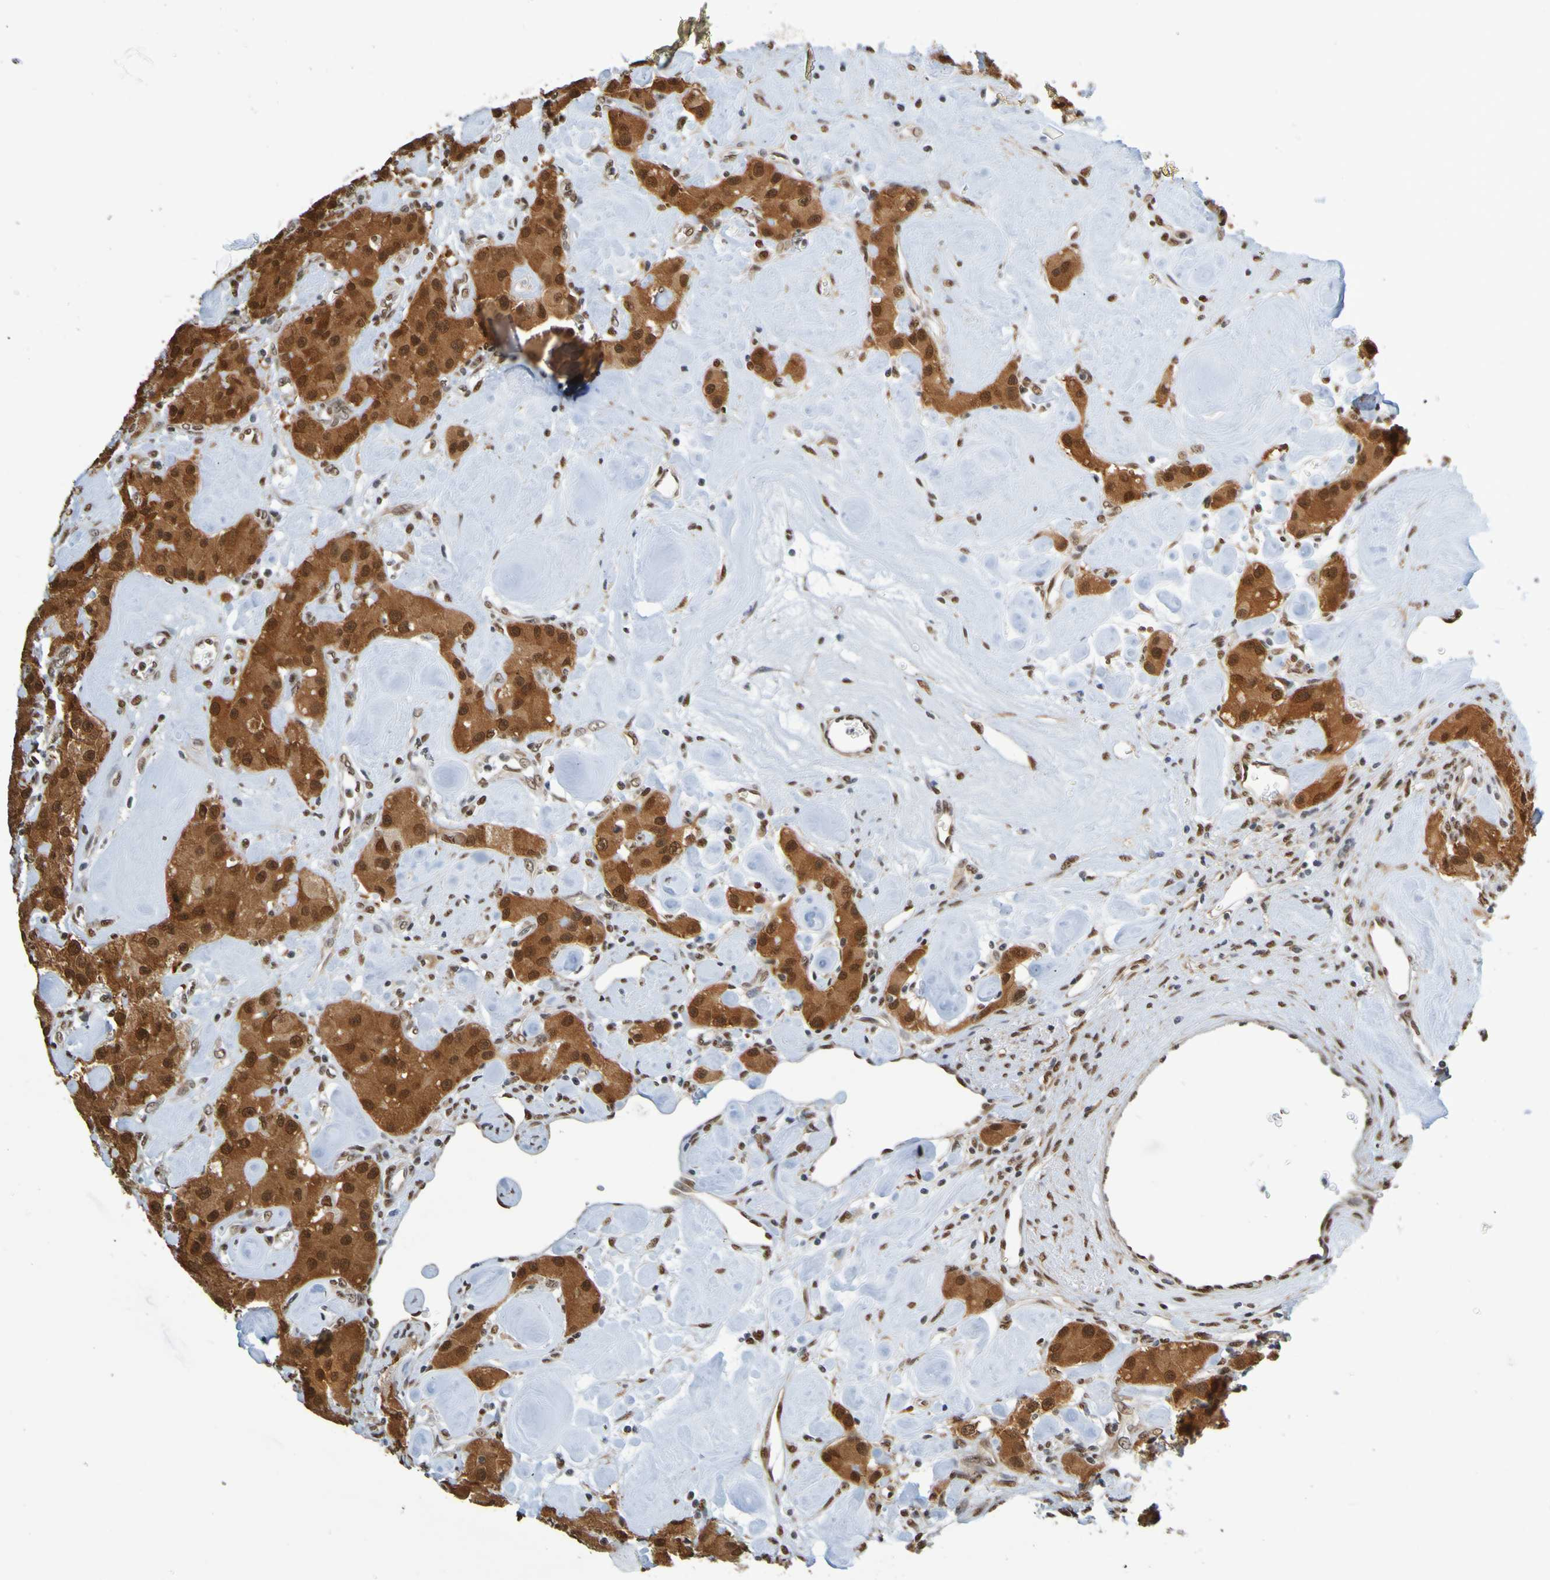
{"staining": {"intensity": "strong", "quantity": ">75%", "location": "nuclear"}, "tissue": "carcinoid", "cell_type": "Tumor cells", "image_type": "cancer", "snomed": [{"axis": "morphology", "description": "Carcinoid, malignant, NOS"}, {"axis": "topography", "description": "Pancreas"}], "caption": "Brown immunohistochemical staining in human carcinoid exhibits strong nuclear staining in about >75% of tumor cells.", "gene": "HDAC2", "patient": {"sex": "male", "age": 41}}